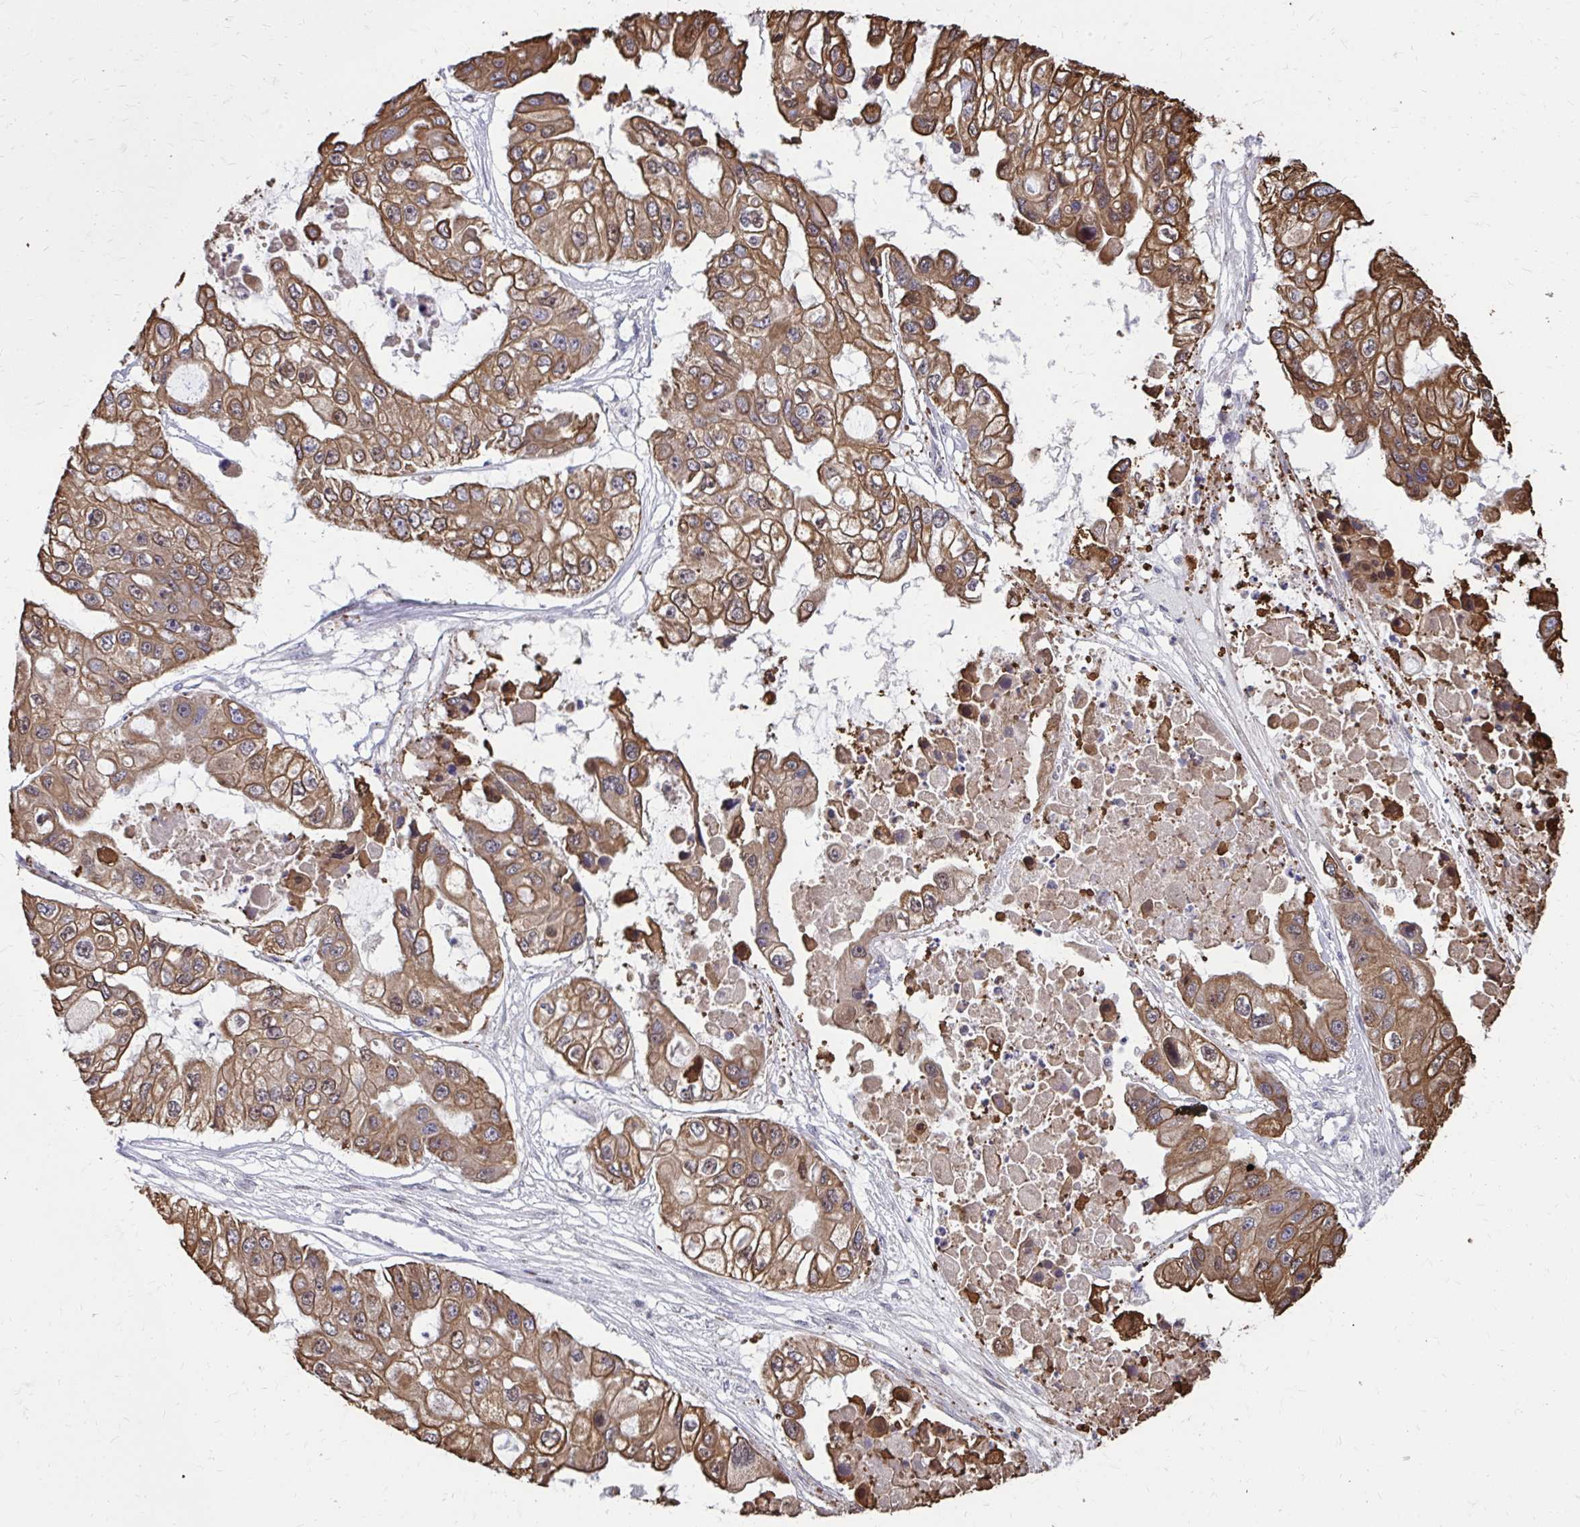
{"staining": {"intensity": "moderate", "quantity": ">75%", "location": "cytoplasmic/membranous"}, "tissue": "ovarian cancer", "cell_type": "Tumor cells", "image_type": "cancer", "snomed": [{"axis": "morphology", "description": "Cystadenocarcinoma, serous, NOS"}, {"axis": "topography", "description": "Ovary"}], "caption": "Approximately >75% of tumor cells in human ovarian cancer (serous cystadenocarcinoma) demonstrate moderate cytoplasmic/membranous protein expression as visualized by brown immunohistochemical staining.", "gene": "ANKRD30B", "patient": {"sex": "female", "age": 56}}